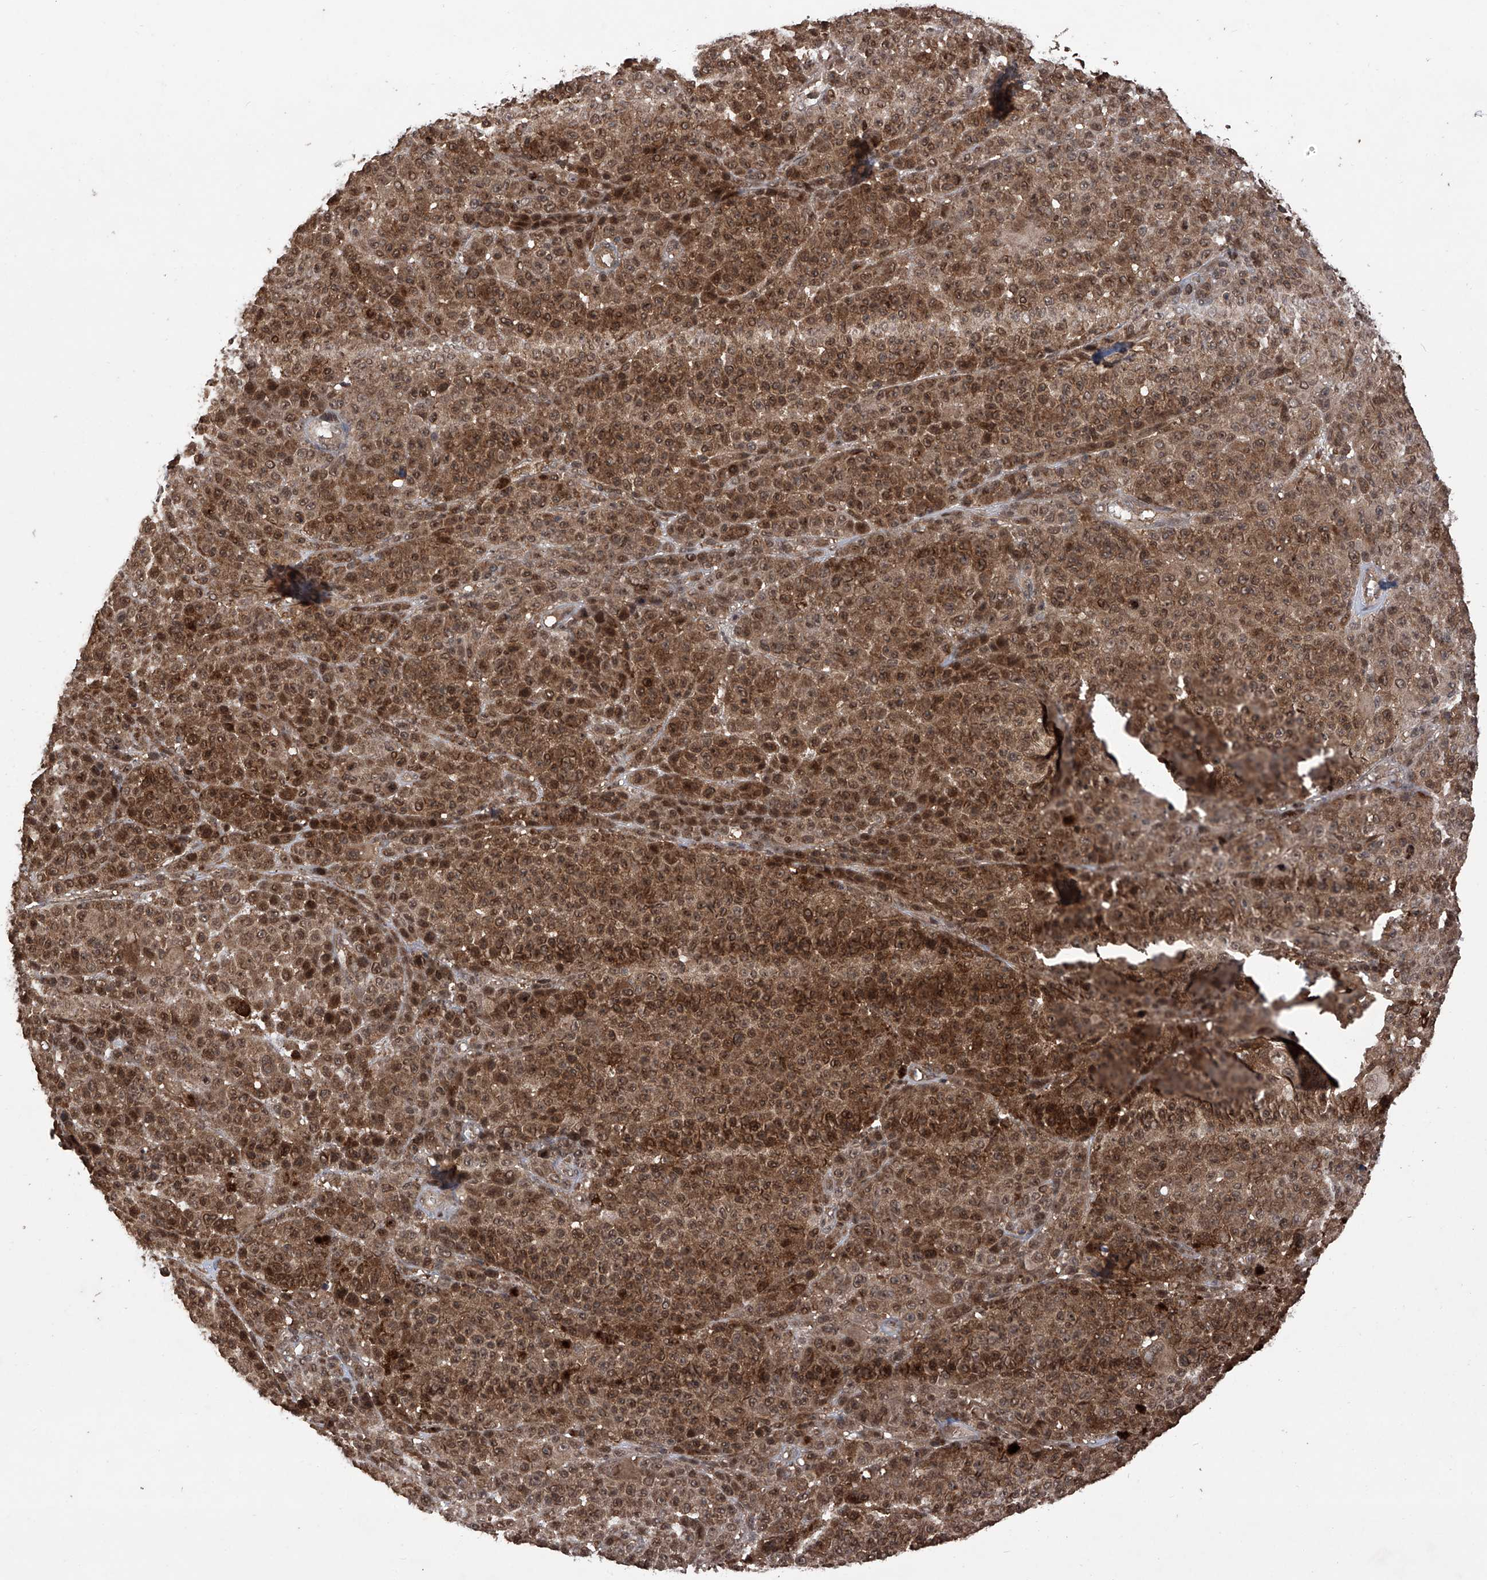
{"staining": {"intensity": "moderate", "quantity": ">75%", "location": "cytoplasmic/membranous,nuclear"}, "tissue": "melanoma", "cell_type": "Tumor cells", "image_type": "cancer", "snomed": [{"axis": "morphology", "description": "Malignant melanoma, NOS"}, {"axis": "topography", "description": "Skin"}], "caption": "DAB immunohistochemical staining of melanoma exhibits moderate cytoplasmic/membranous and nuclear protein expression in approximately >75% of tumor cells.", "gene": "LYSMD4", "patient": {"sex": "female", "age": 94}}